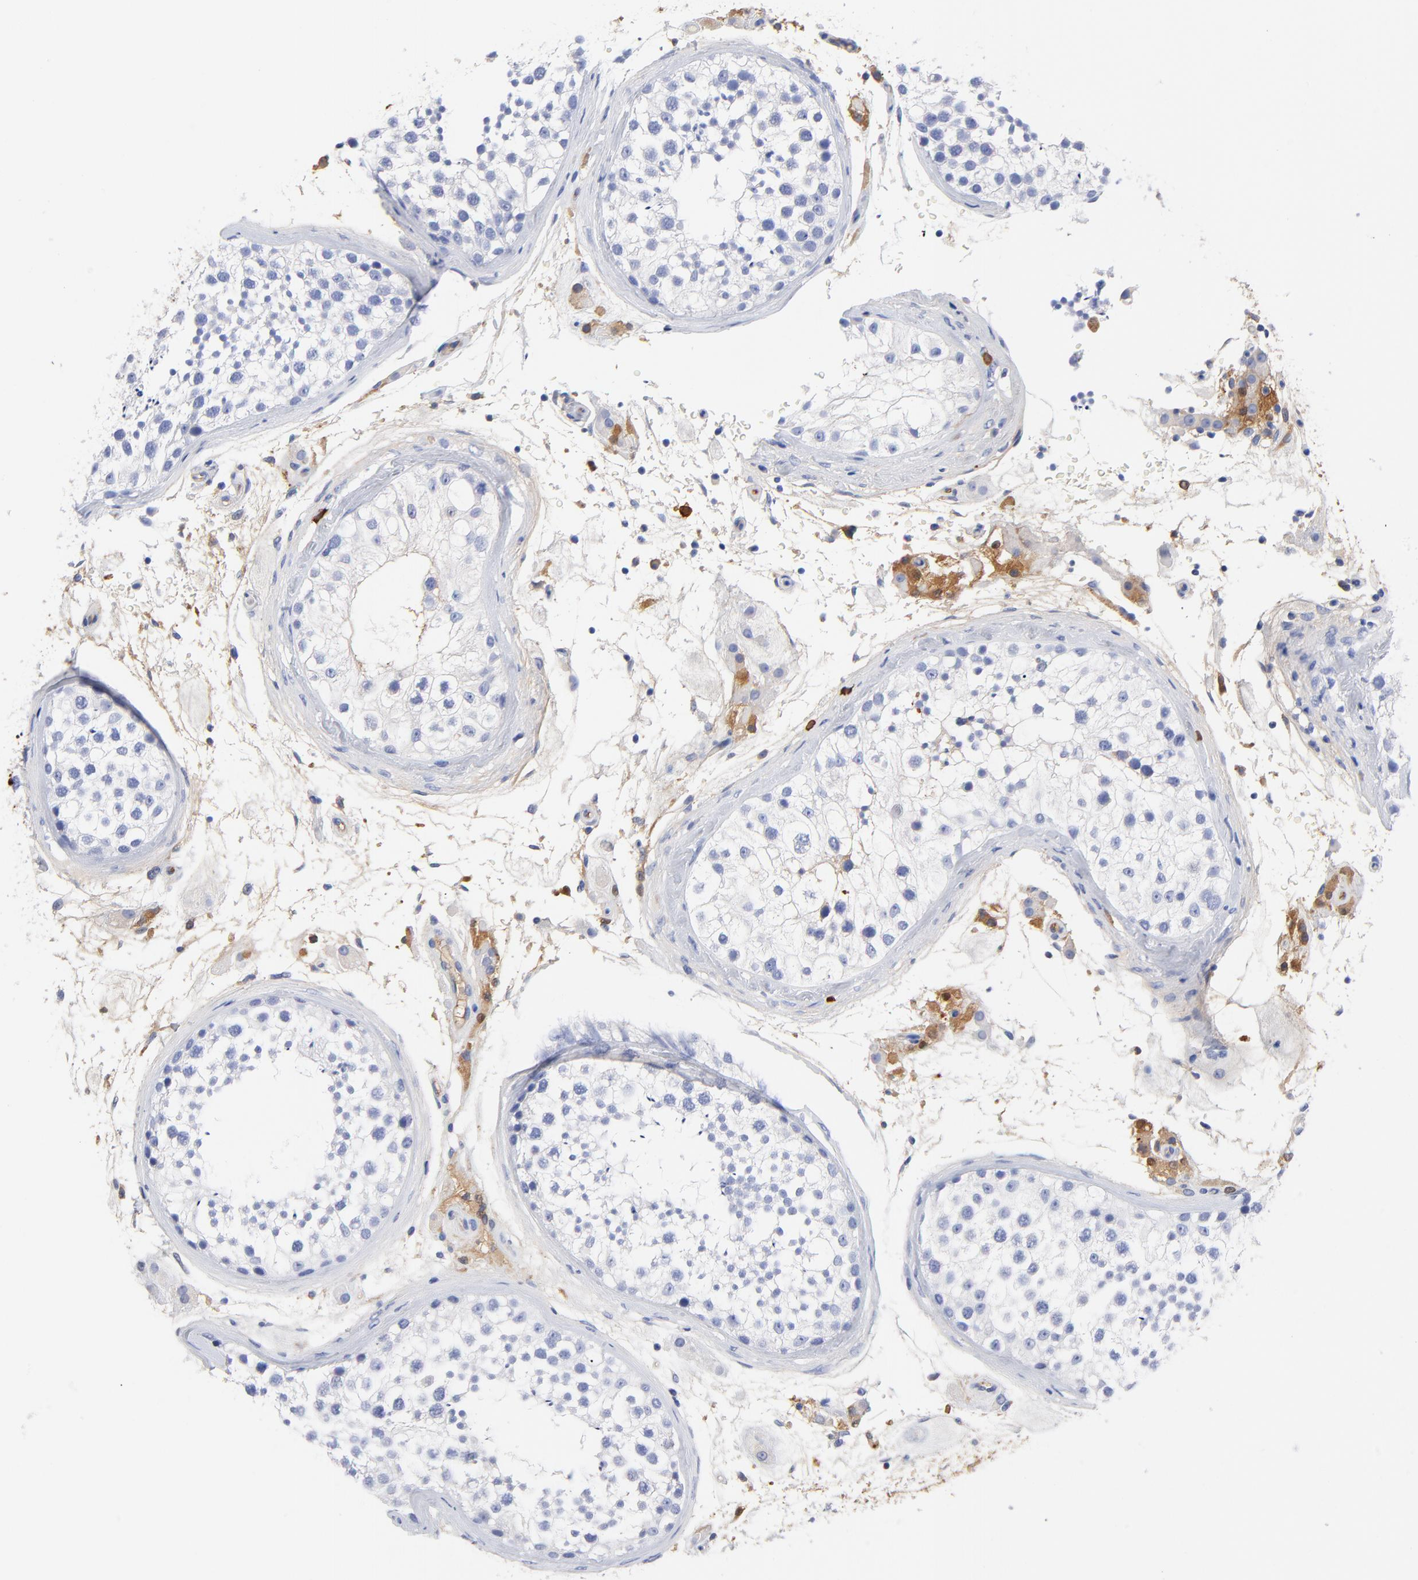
{"staining": {"intensity": "negative", "quantity": "none", "location": "none"}, "tissue": "testis", "cell_type": "Cells in seminiferous ducts", "image_type": "normal", "snomed": [{"axis": "morphology", "description": "Normal tissue, NOS"}, {"axis": "topography", "description": "Testis"}], "caption": "Protein analysis of normal testis exhibits no significant staining in cells in seminiferous ducts.", "gene": "IGLV3", "patient": {"sex": "male", "age": 46}}